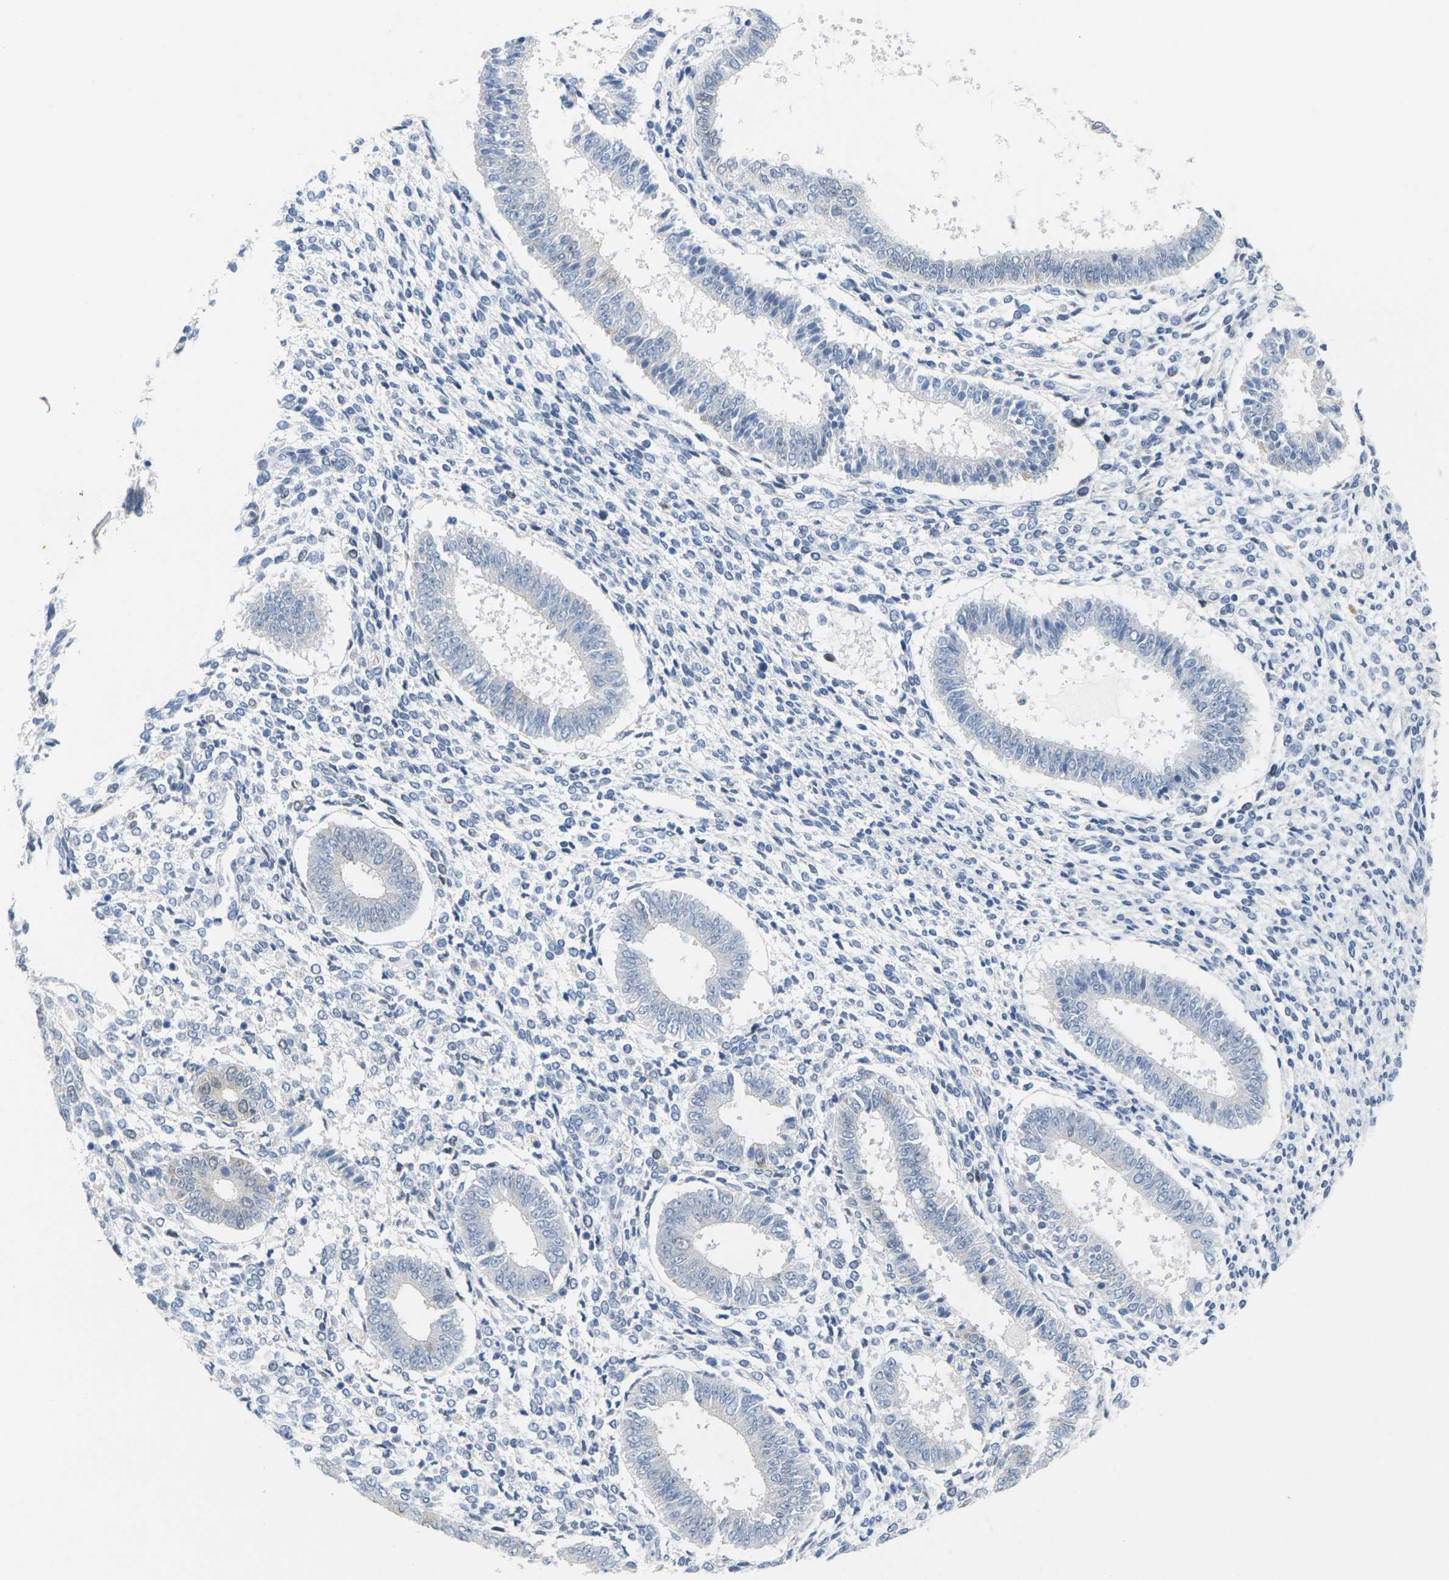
{"staining": {"intensity": "negative", "quantity": "none", "location": "none"}, "tissue": "endometrium", "cell_type": "Cells in endometrial stroma", "image_type": "normal", "snomed": [{"axis": "morphology", "description": "Normal tissue, NOS"}, {"axis": "topography", "description": "Endometrium"}], "caption": "Cells in endometrial stroma are negative for brown protein staining in benign endometrium. (Stains: DAB immunohistochemistry (IHC) with hematoxylin counter stain, Microscopy: brightfield microscopy at high magnification).", "gene": "CDK2", "patient": {"sex": "female", "age": 35}}